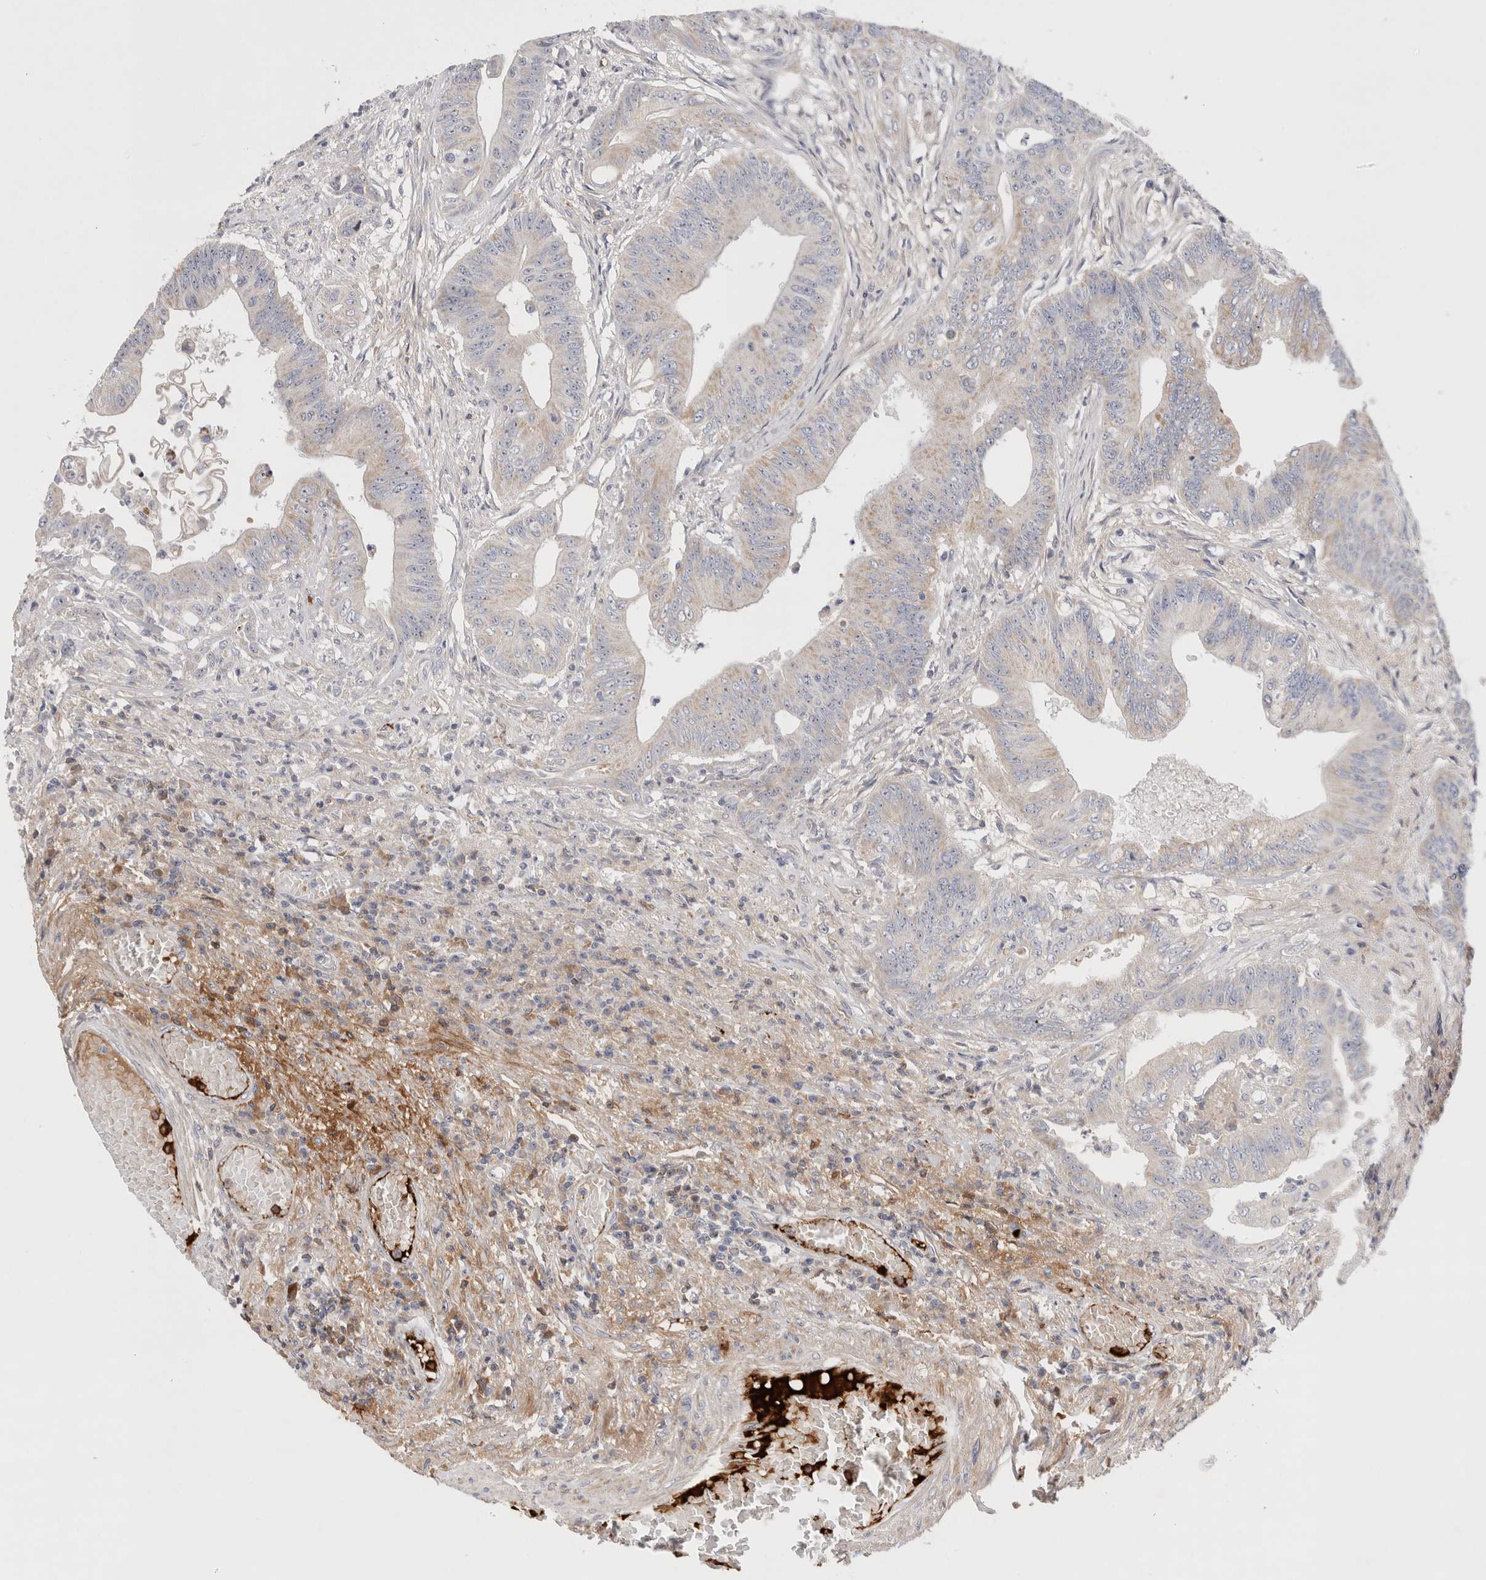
{"staining": {"intensity": "negative", "quantity": "none", "location": "none"}, "tissue": "colorectal cancer", "cell_type": "Tumor cells", "image_type": "cancer", "snomed": [{"axis": "morphology", "description": "Adenoma, NOS"}, {"axis": "morphology", "description": "Adenocarcinoma, NOS"}, {"axis": "topography", "description": "Colon"}], "caption": "Colorectal cancer (adenocarcinoma) was stained to show a protein in brown. There is no significant expression in tumor cells.", "gene": "ECHDC2", "patient": {"sex": "male", "age": 79}}